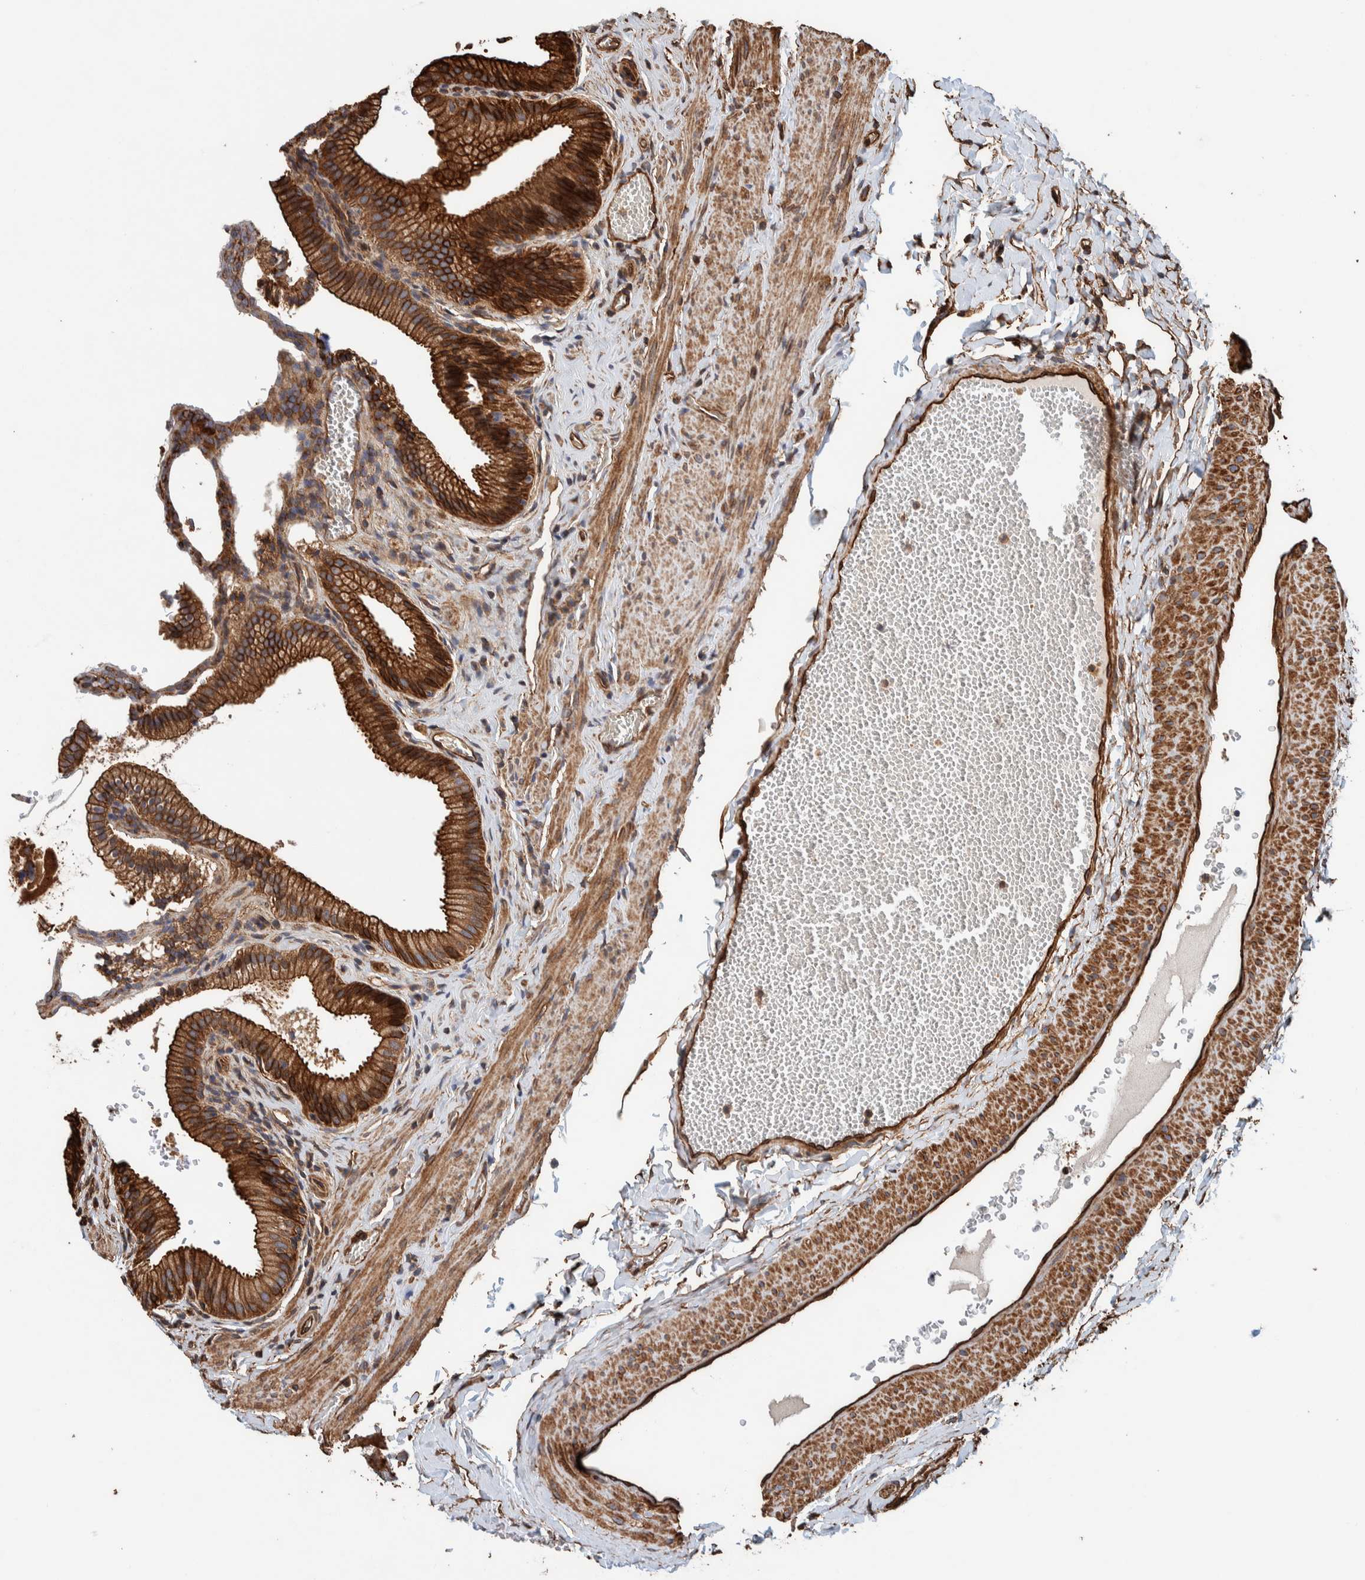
{"staining": {"intensity": "strong", "quantity": ">75%", "location": "cytoplasmic/membranous"}, "tissue": "gallbladder", "cell_type": "Glandular cells", "image_type": "normal", "snomed": [{"axis": "morphology", "description": "Normal tissue, NOS"}, {"axis": "topography", "description": "Gallbladder"}], "caption": "IHC photomicrograph of unremarkable gallbladder: human gallbladder stained using immunohistochemistry (IHC) demonstrates high levels of strong protein expression localized specifically in the cytoplasmic/membranous of glandular cells, appearing as a cytoplasmic/membranous brown color.", "gene": "PKD1L1", "patient": {"sex": "male", "age": 38}}